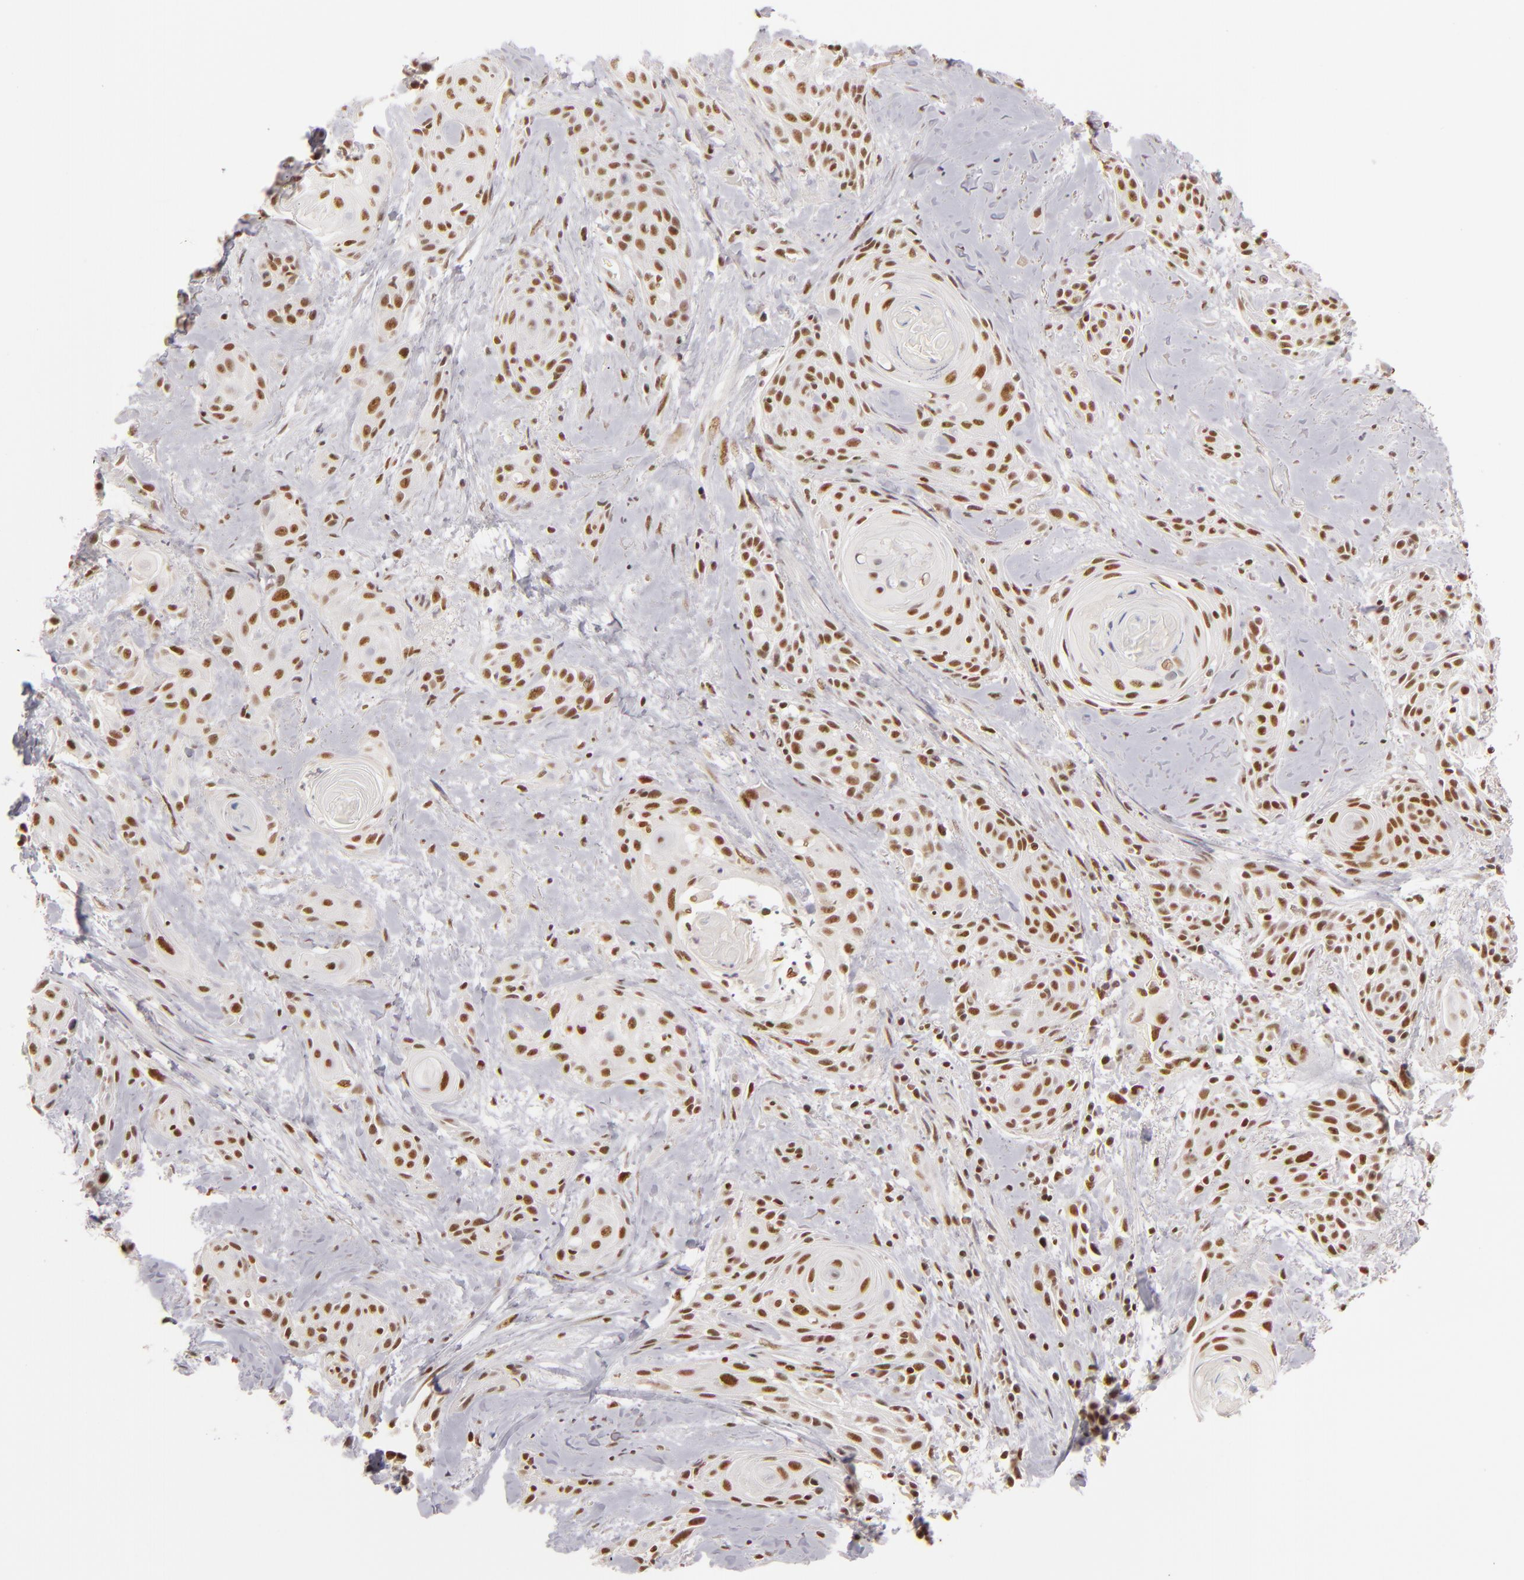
{"staining": {"intensity": "strong", "quantity": ">75%", "location": "nuclear"}, "tissue": "skin cancer", "cell_type": "Tumor cells", "image_type": "cancer", "snomed": [{"axis": "morphology", "description": "Squamous cell carcinoma, NOS"}, {"axis": "topography", "description": "Skin"}, {"axis": "topography", "description": "Anal"}], "caption": "Protein expression analysis of human skin cancer reveals strong nuclear positivity in approximately >75% of tumor cells.", "gene": "DAXX", "patient": {"sex": "male", "age": 64}}